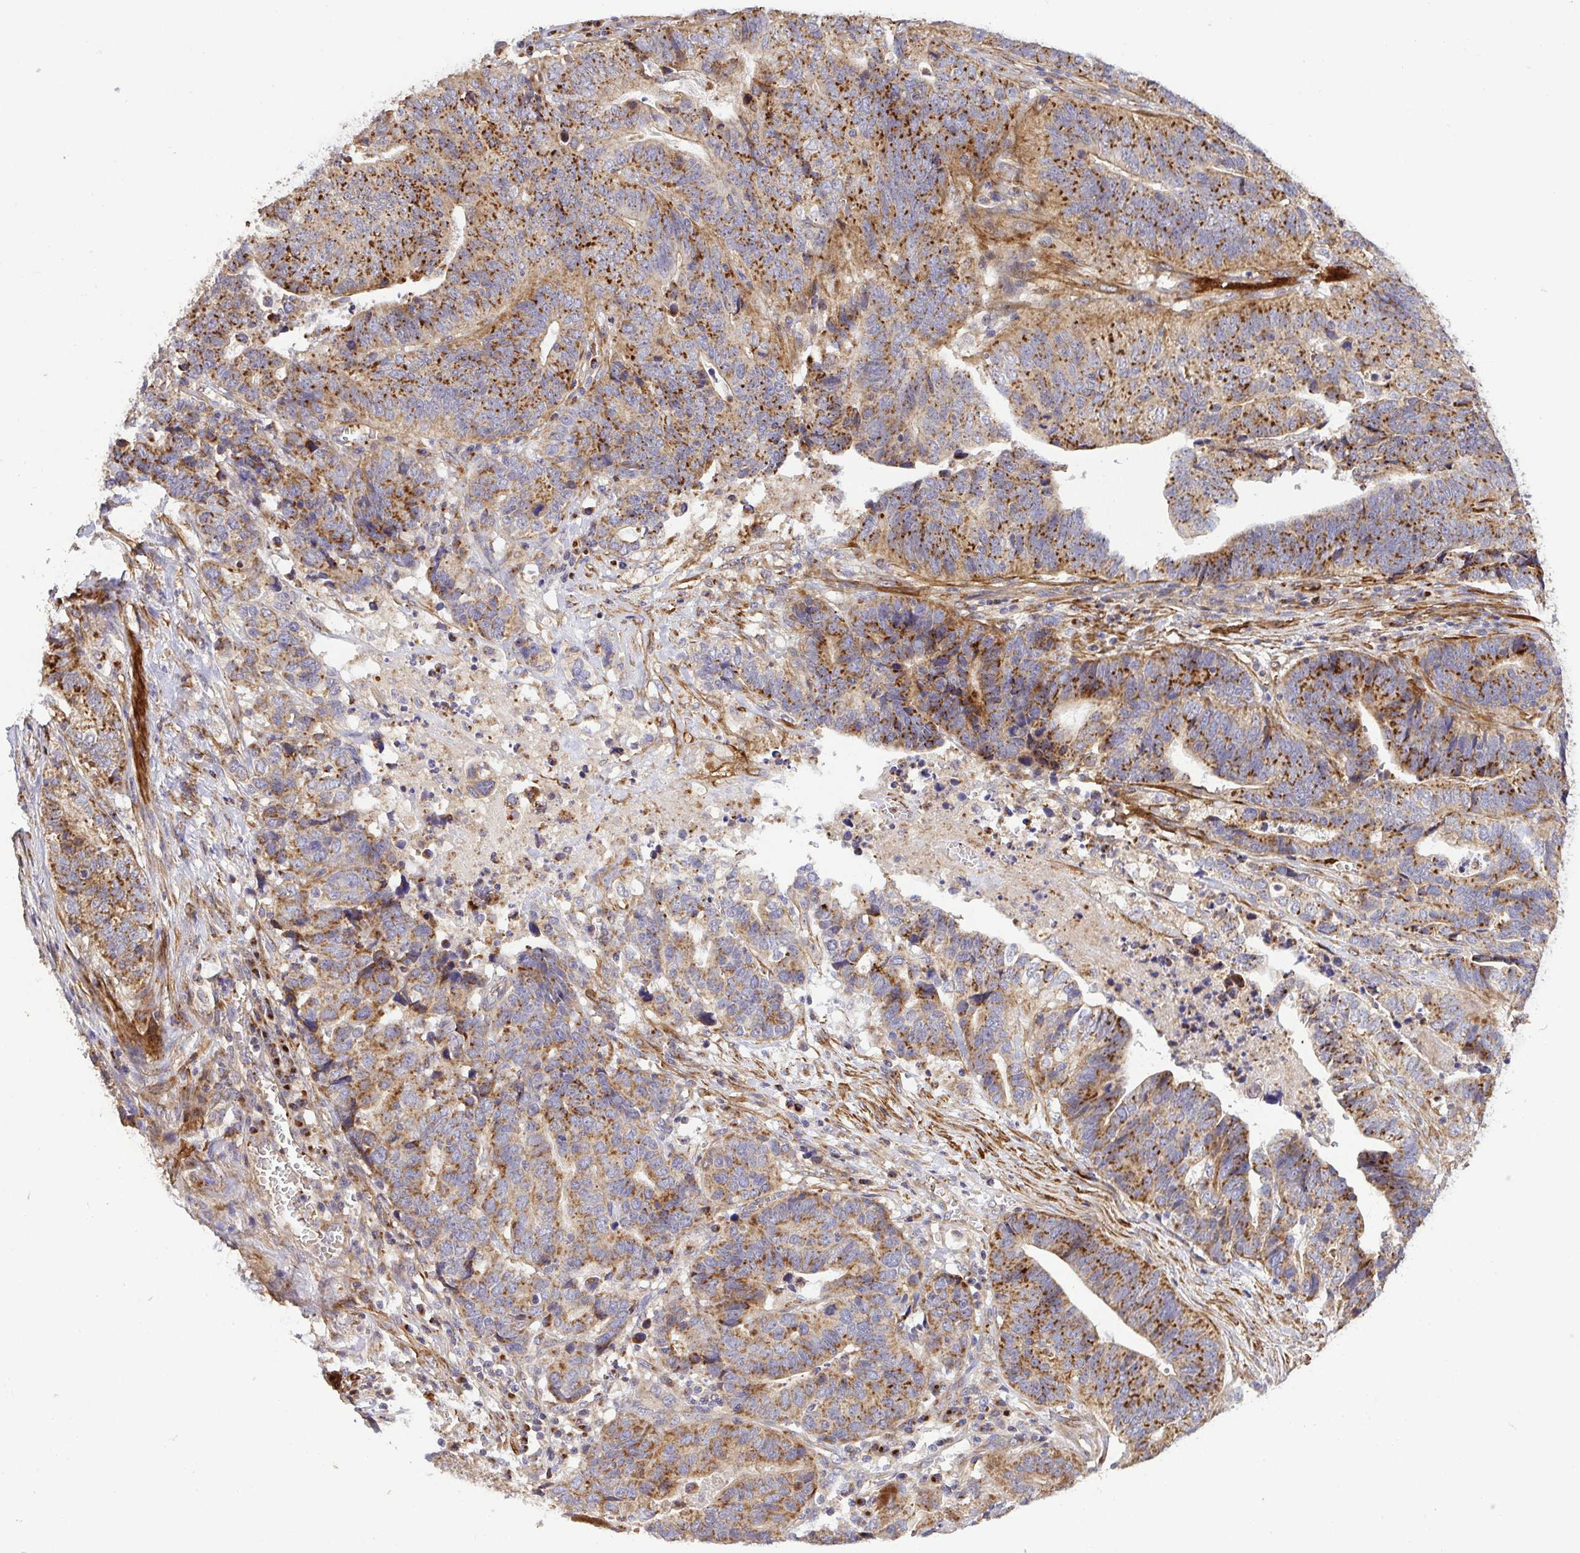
{"staining": {"intensity": "moderate", "quantity": ">75%", "location": "cytoplasmic/membranous"}, "tissue": "stomach cancer", "cell_type": "Tumor cells", "image_type": "cancer", "snomed": [{"axis": "morphology", "description": "Adenocarcinoma, NOS"}, {"axis": "topography", "description": "Stomach, upper"}], "caption": "Protein analysis of adenocarcinoma (stomach) tissue displays moderate cytoplasmic/membranous positivity in approximately >75% of tumor cells.", "gene": "TM9SF4", "patient": {"sex": "female", "age": 67}}